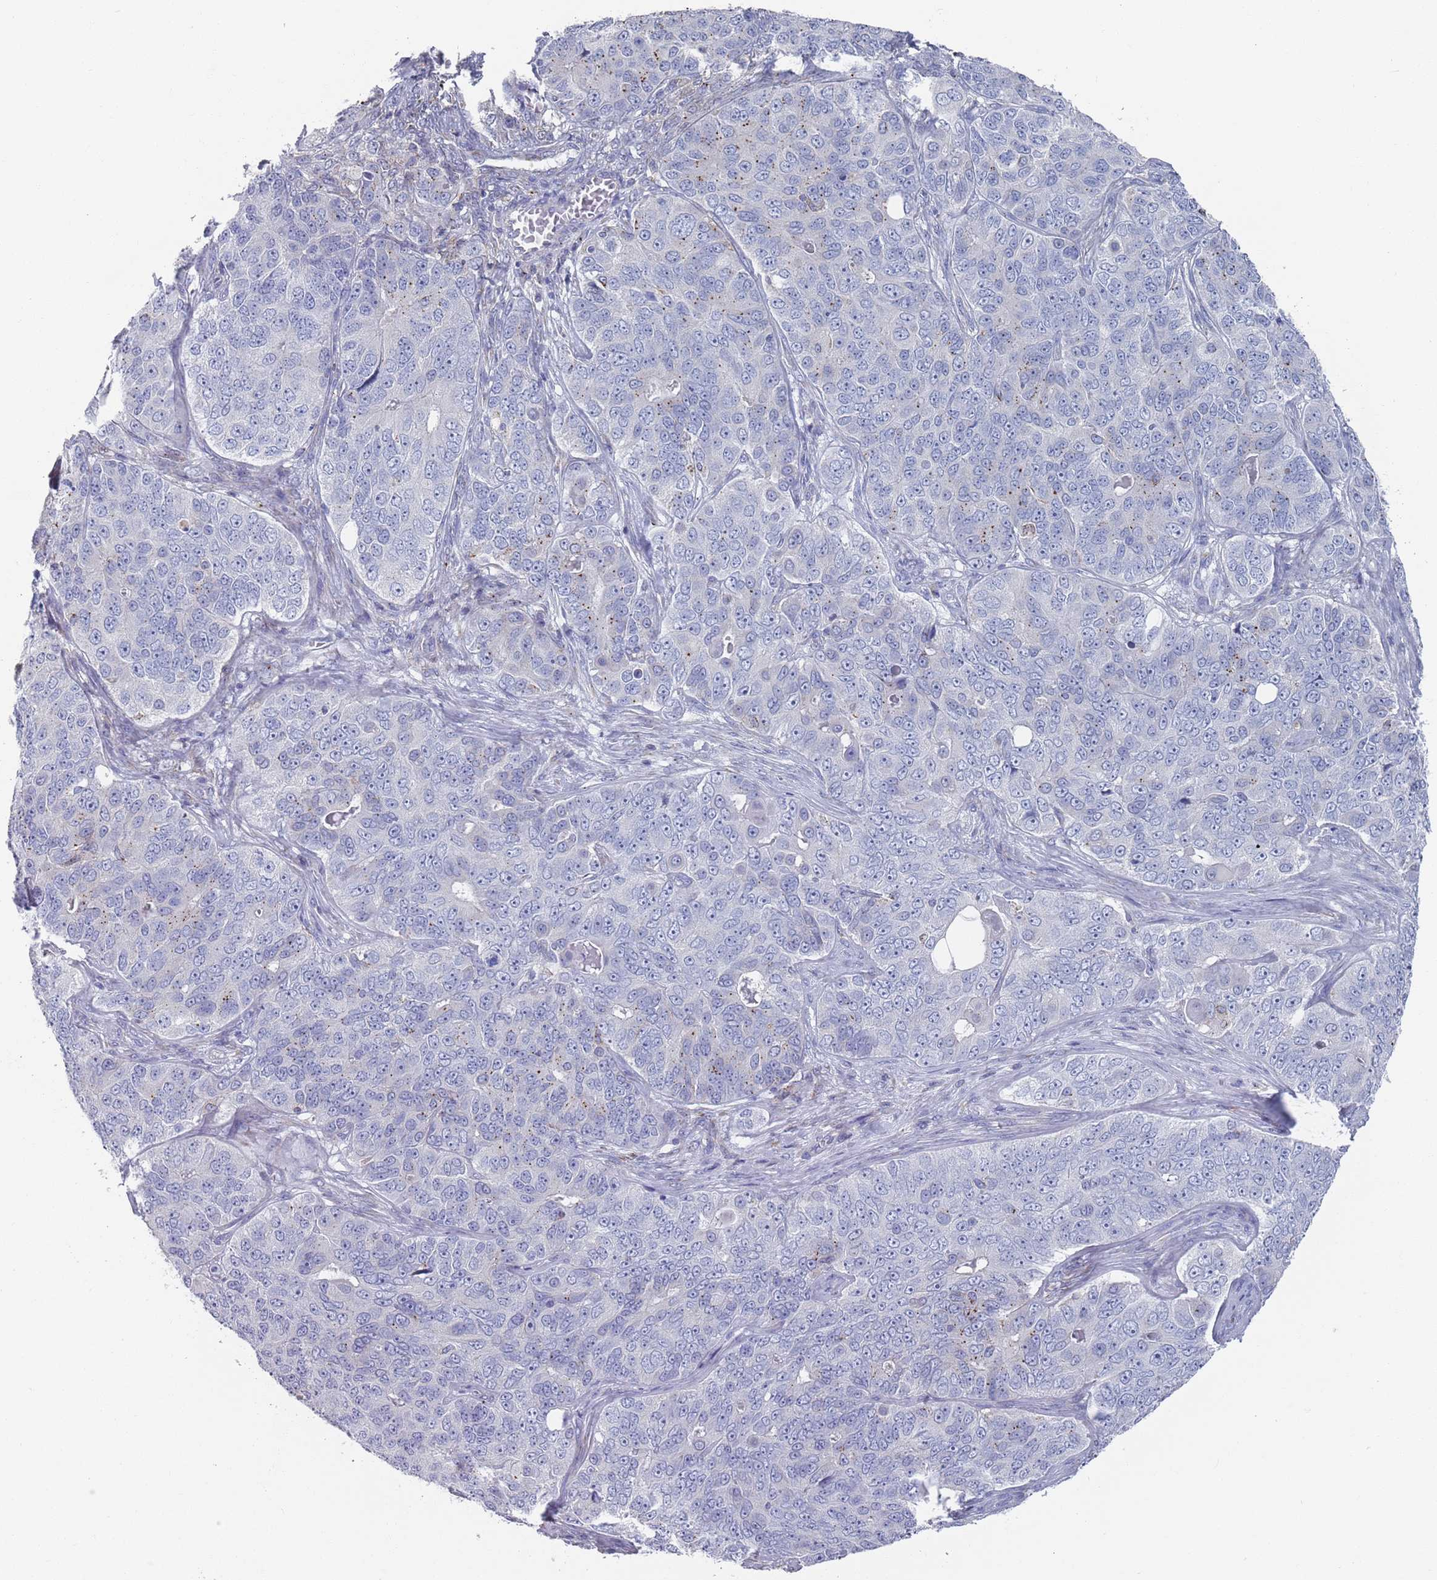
{"staining": {"intensity": "weak", "quantity": "25%-75%", "location": "cytoplasmic/membranous"}, "tissue": "ovarian cancer", "cell_type": "Tumor cells", "image_type": "cancer", "snomed": [{"axis": "morphology", "description": "Carcinoma, endometroid"}, {"axis": "topography", "description": "Ovary"}], "caption": "Weak cytoplasmic/membranous protein expression is identified in about 25%-75% of tumor cells in ovarian cancer (endometroid carcinoma).", "gene": "MAT1A", "patient": {"sex": "female", "age": 51}}